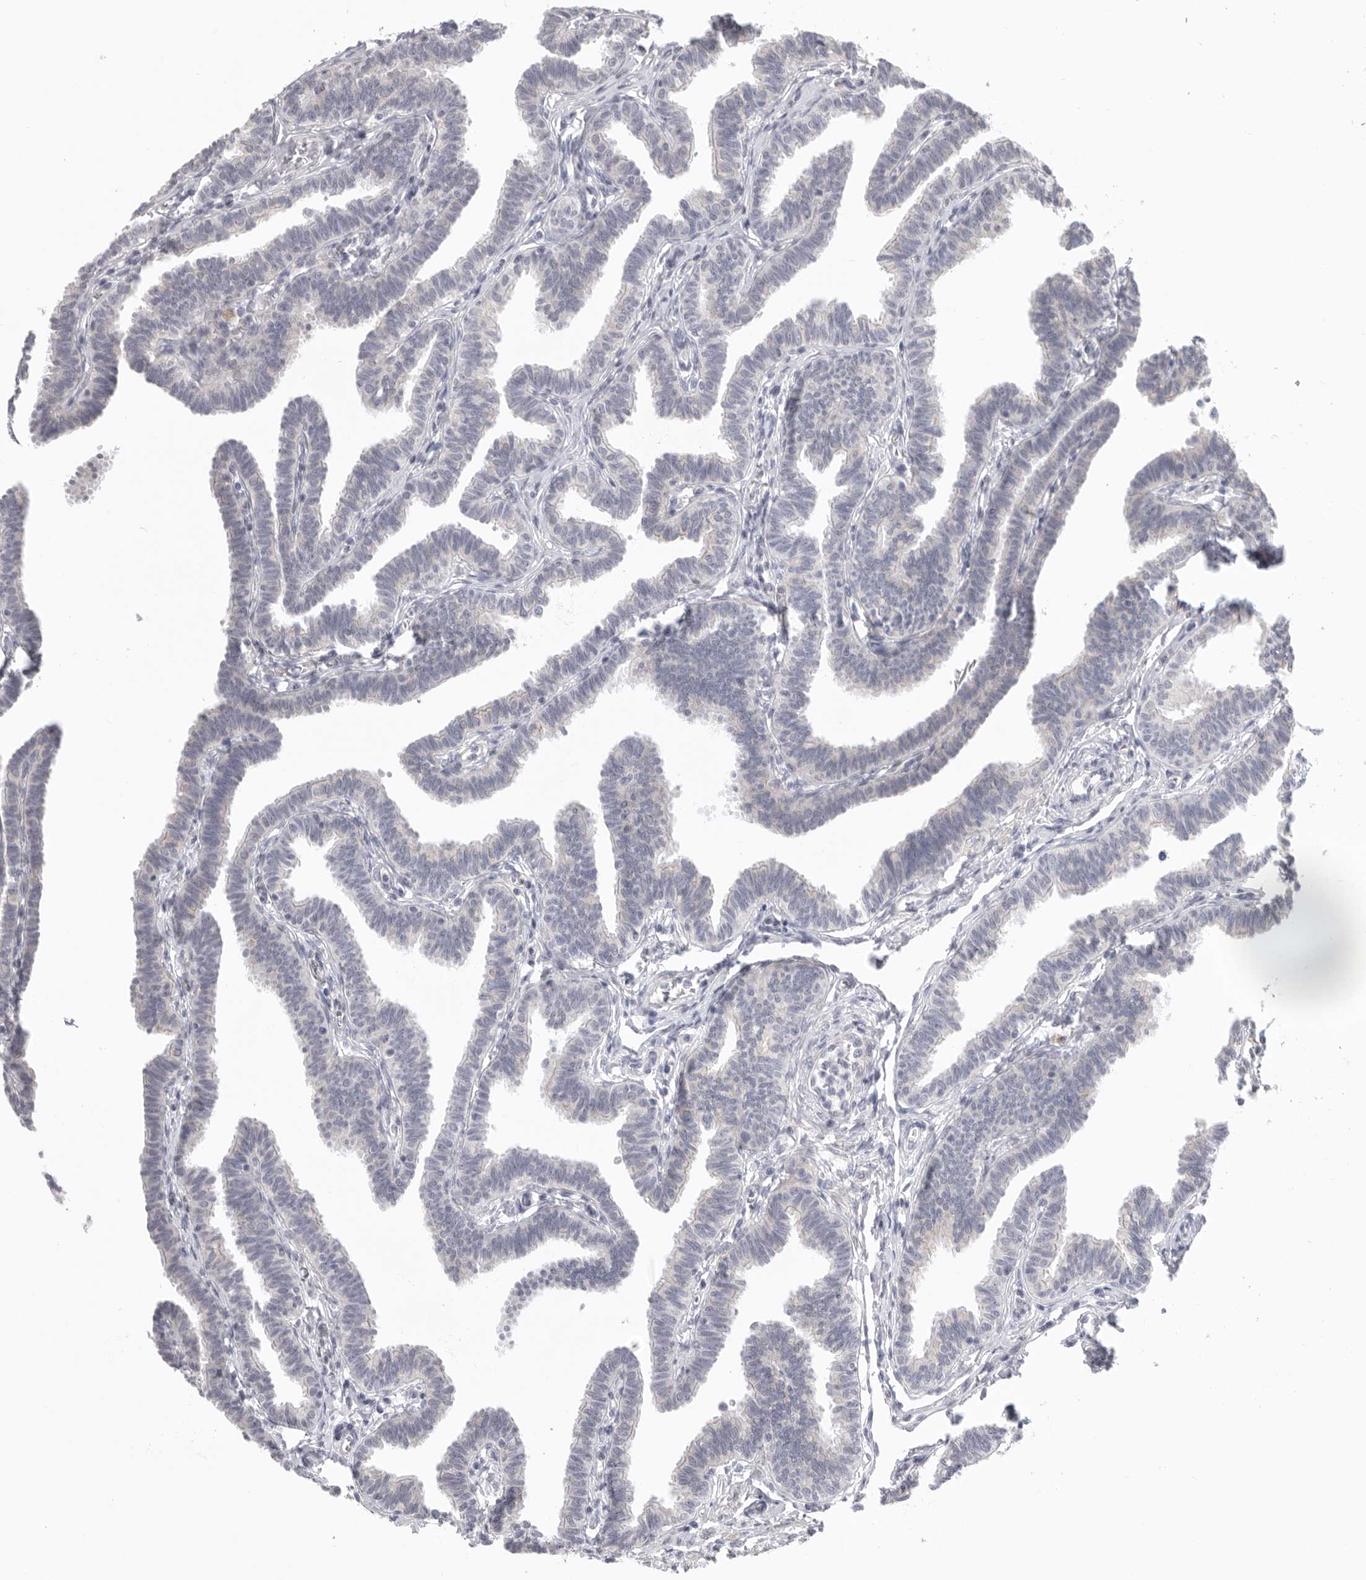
{"staining": {"intensity": "negative", "quantity": "none", "location": "none"}, "tissue": "fallopian tube", "cell_type": "Glandular cells", "image_type": "normal", "snomed": [{"axis": "morphology", "description": "Normal tissue, NOS"}, {"axis": "topography", "description": "Fallopian tube"}, {"axis": "topography", "description": "Ovary"}], "caption": "Fallopian tube stained for a protein using immunohistochemistry (IHC) shows no staining glandular cells.", "gene": "STAB2", "patient": {"sex": "female", "age": 23}}